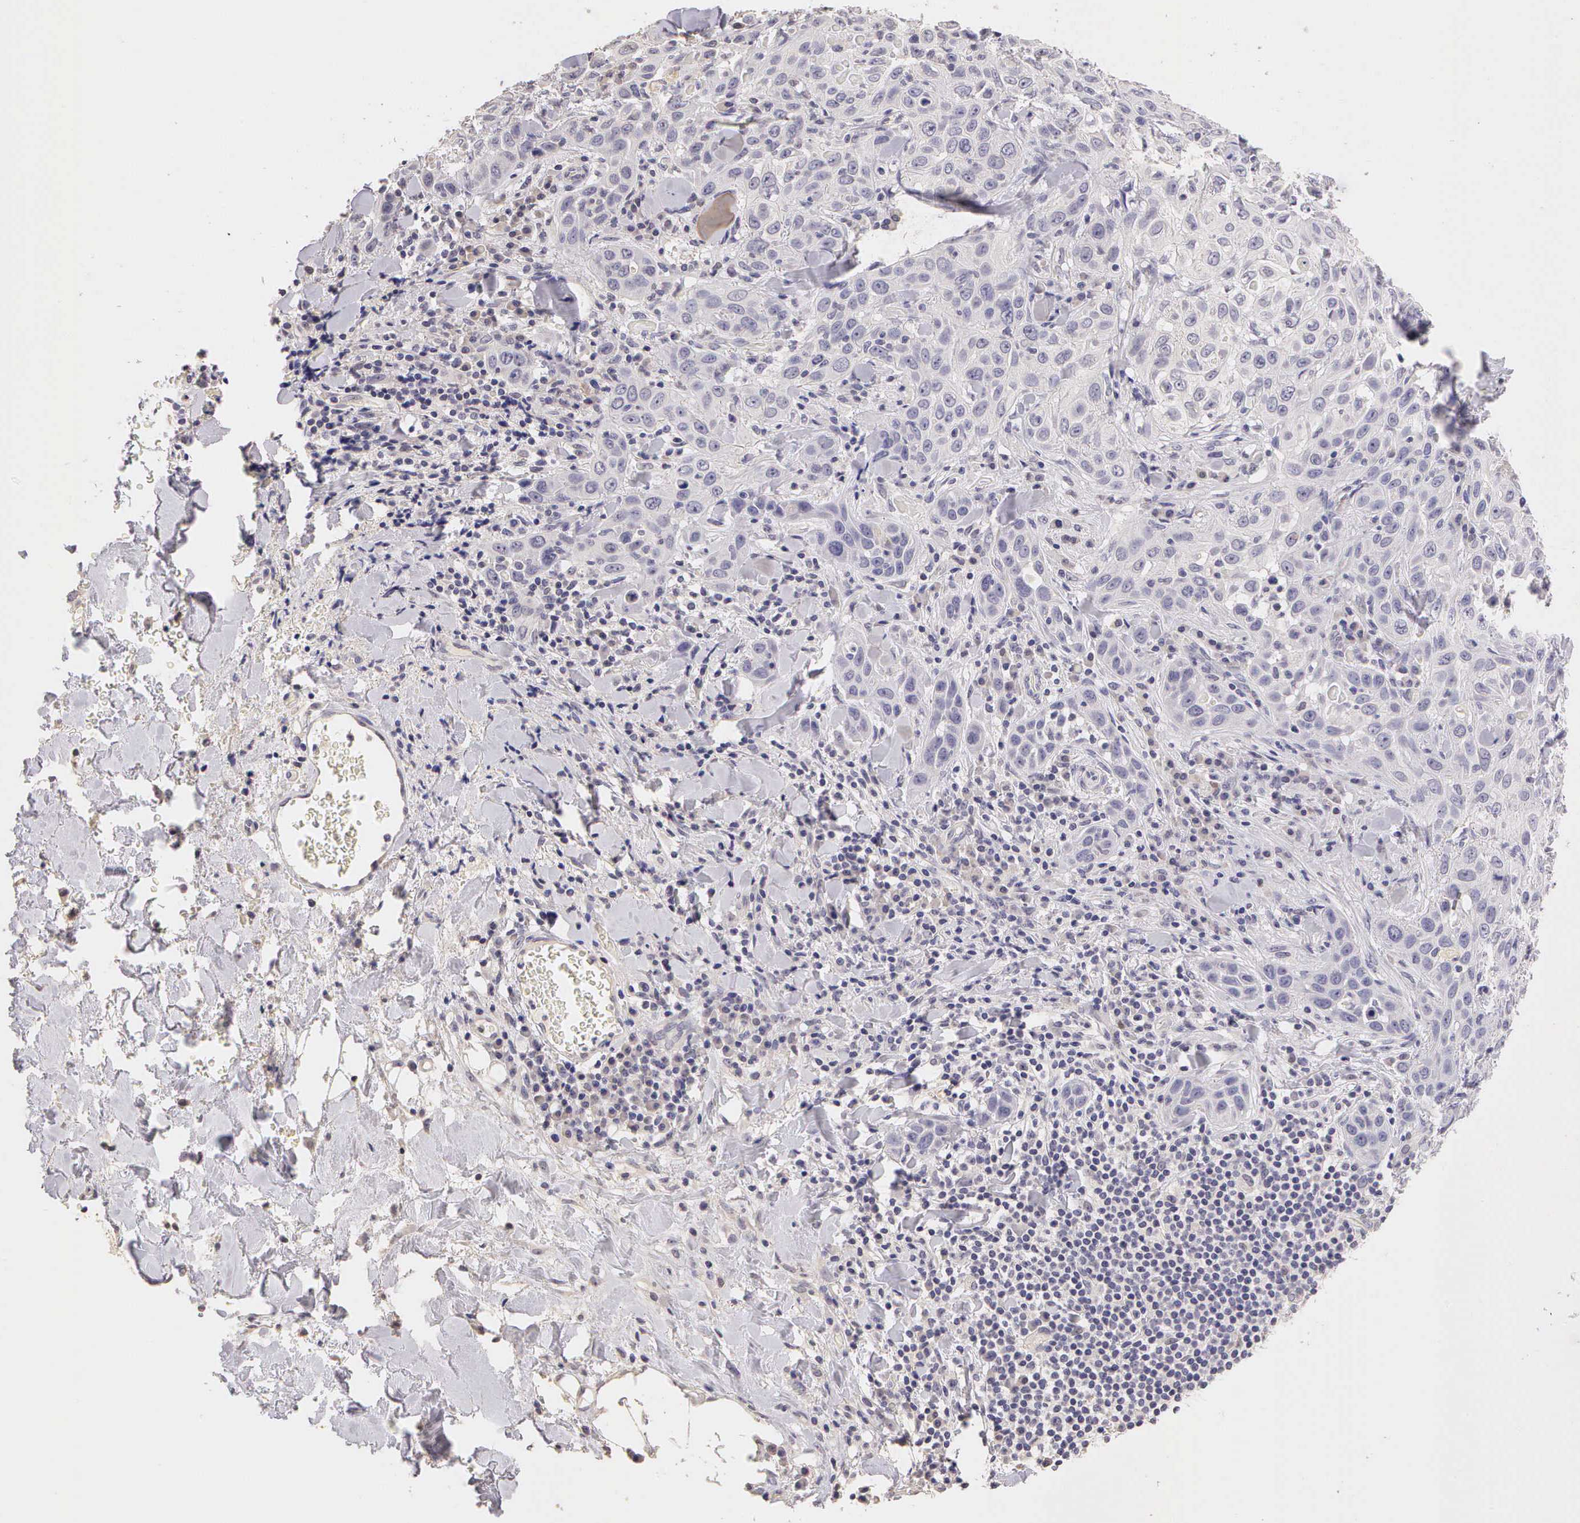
{"staining": {"intensity": "negative", "quantity": "none", "location": "none"}, "tissue": "skin cancer", "cell_type": "Tumor cells", "image_type": "cancer", "snomed": [{"axis": "morphology", "description": "Squamous cell carcinoma, NOS"}, {"axis": "topography", "description": "Skin"}], "caption": "Tumor cells are negative for protein expression in human squamous cell carcinoma (skin).", "gene": "ESR1", "patient": {"sex": "male", "age": 84}}